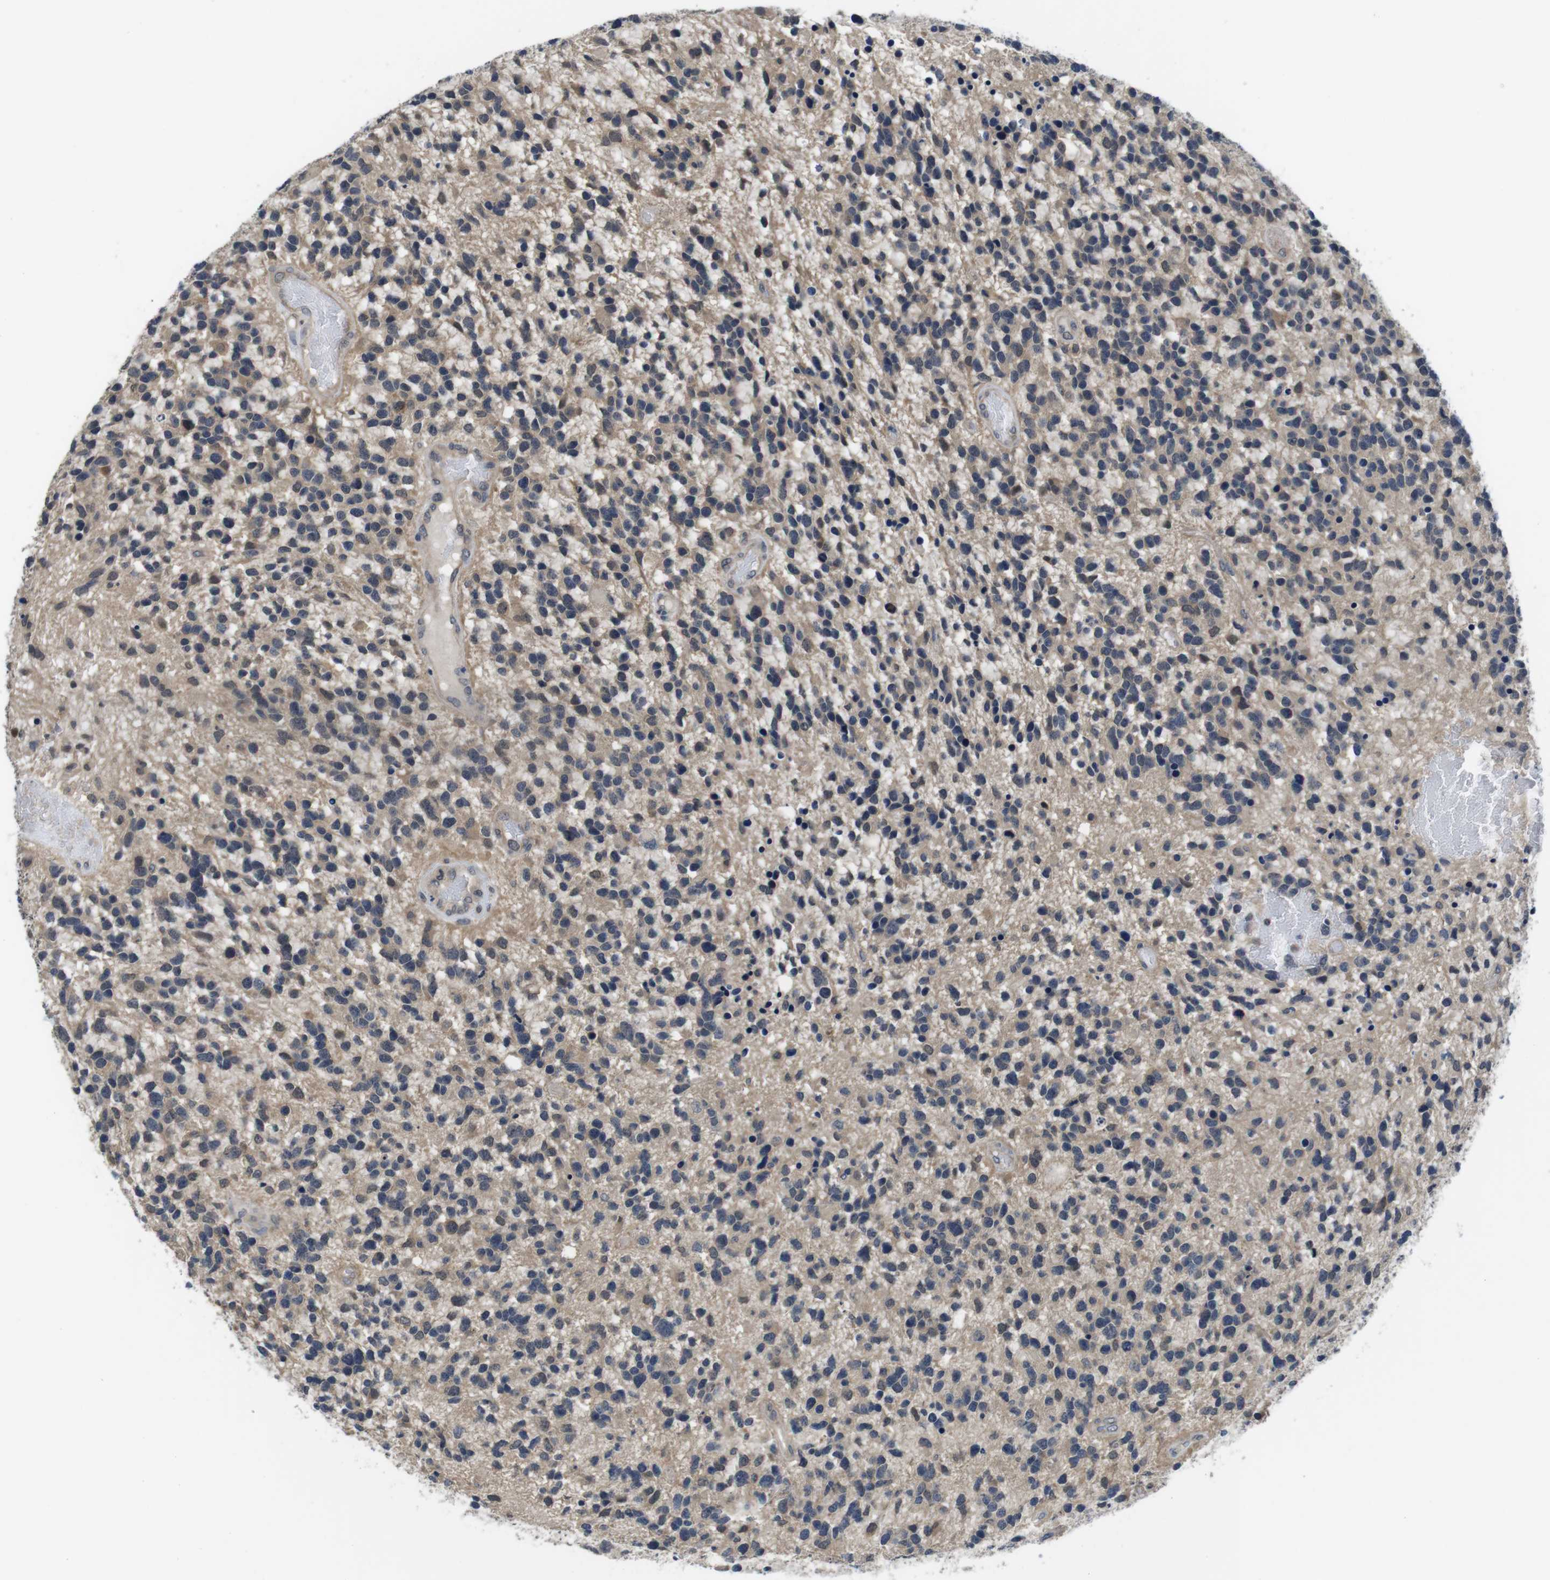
{"staining": {"intensity": "weak", "quantity": ">75%", "location": "cytoplasmic/membranous"}, "tissue": "glioma", "cell_type": "Tumor cells", "image_type": "cancer", "snomed": [{"axis": "morphology", "description": "Glioma, malignant, High grade"}, {"axis": "topography", "description": "Brain"}], "caption": "Malignant high-grade glioma stained with a protein marker displays weak staining in tumor cells.", "gene": "FADD", "patient": {"sex": "female", "age": 58}}